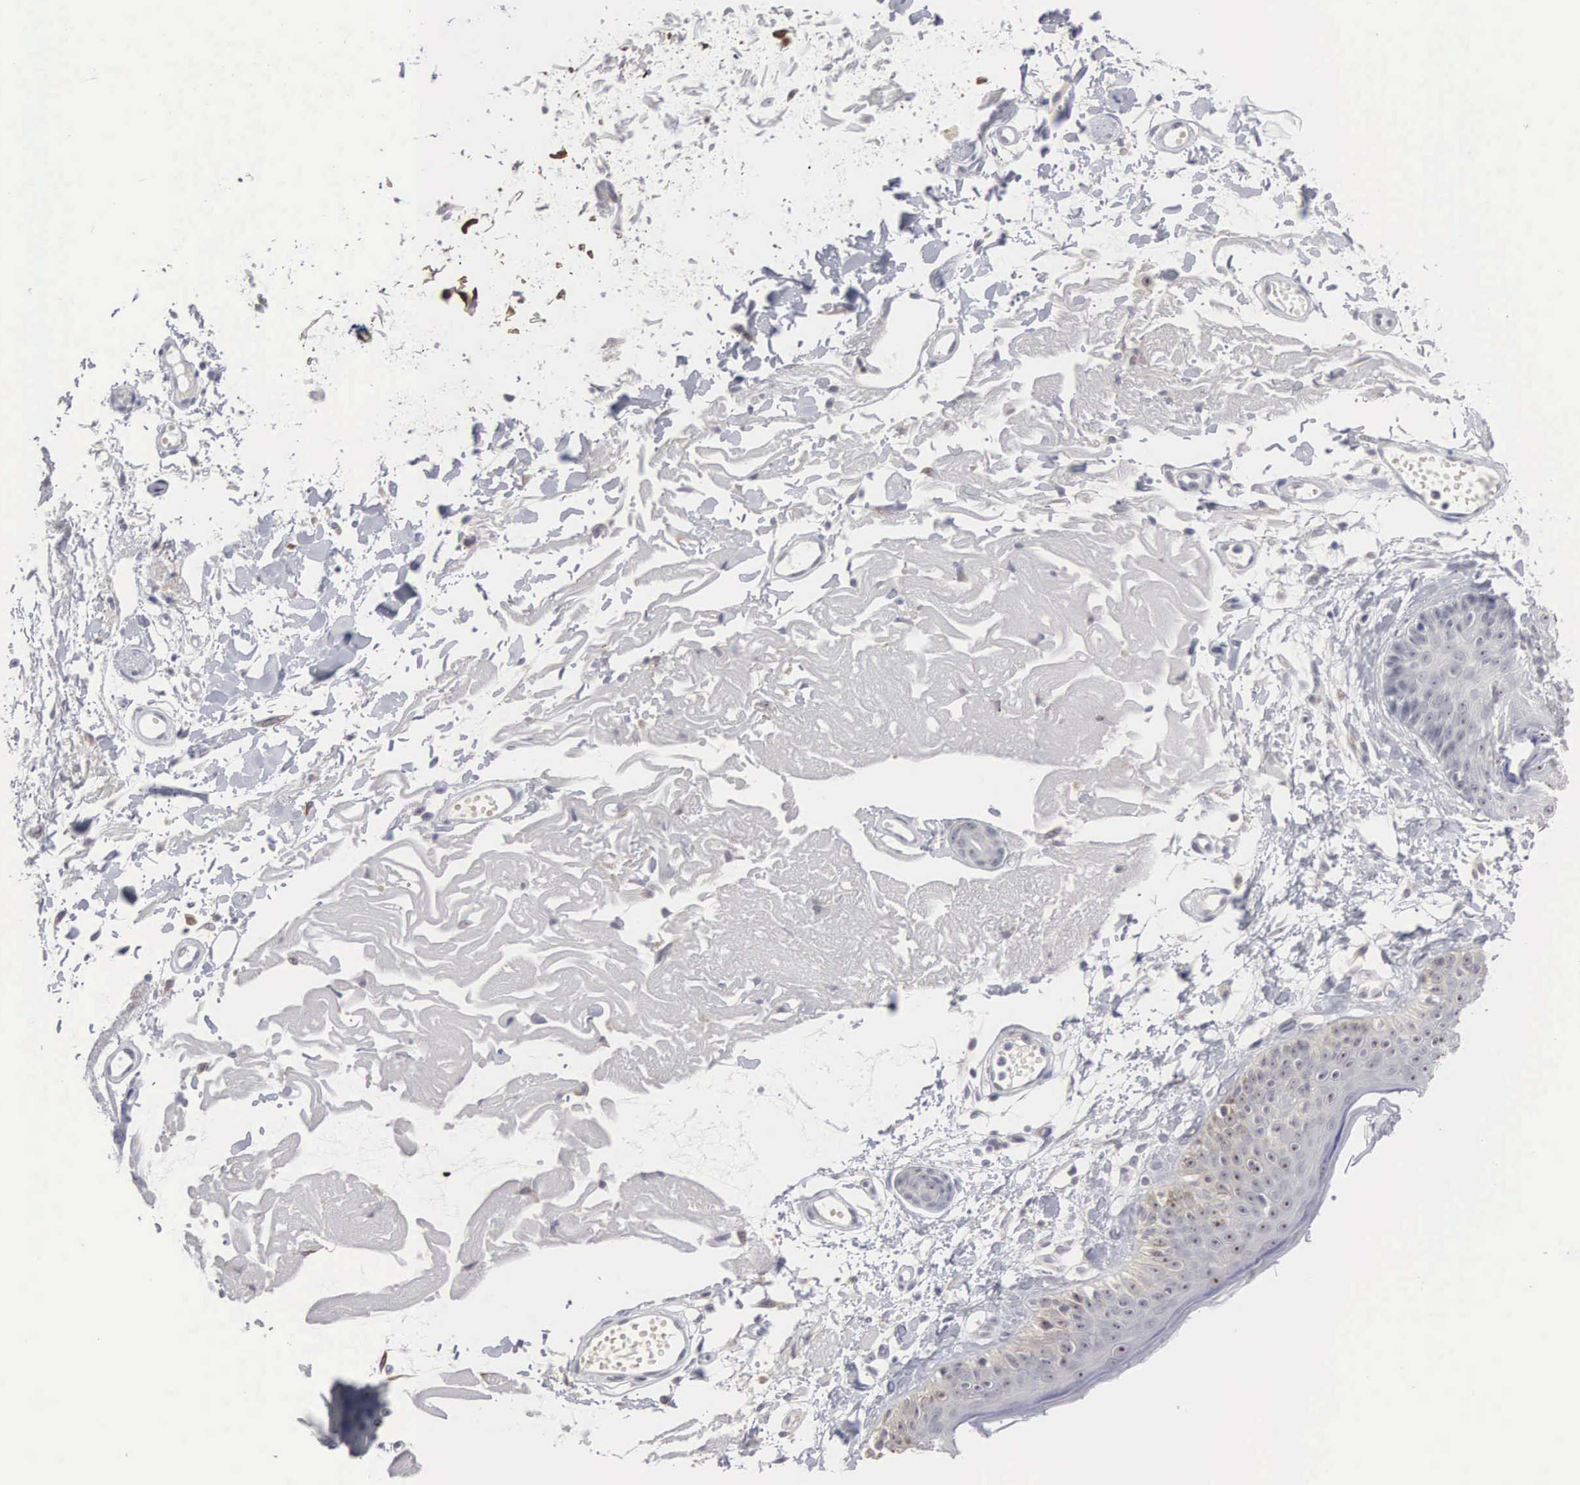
{"staining": {"intensity": "negative", "quantity": "none", "location": "none"}, "tissue": "skin", "cell_type": "Fibroblasts", "image_type": "normal", "snomed": [{"axis": "morphology", "description": "Normal tissue, NOS"}, {"axis": "topography", "description": "Skin"}], "caption": "This is a histopathology image of IHC staining of benign skin, which shows no positivity in fibroblasts.", "gene": "ACOT4", "patient": {"sex": "male", "age": 83}}